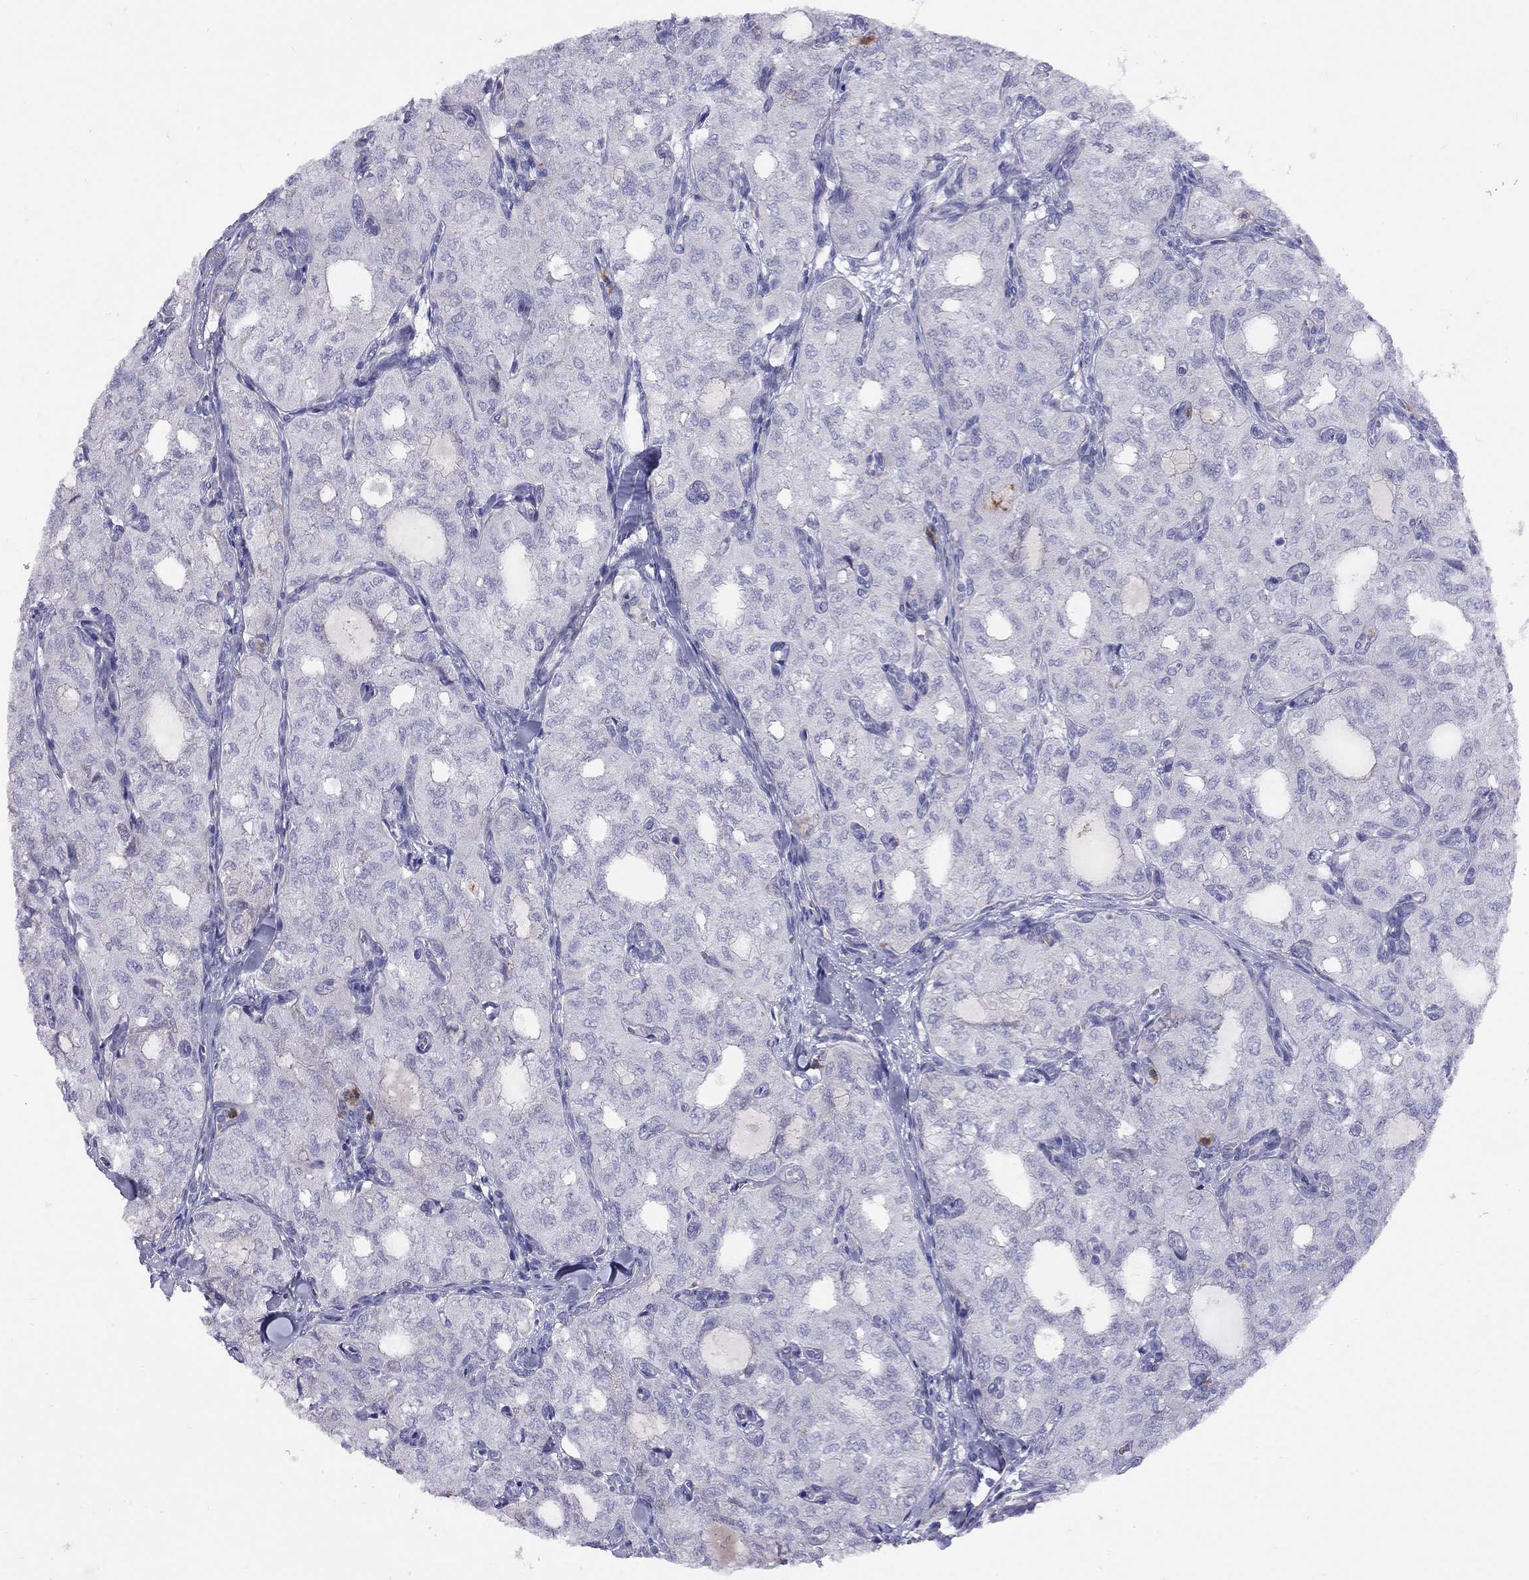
{"staining": {"intensity": "negative", "quantity": "none", "location": "none"}, "tissue": "thyroid cancer", "cell_type": "Tumor cells", "image_type": "cancer", "snomed": [{"axis": "morphology", "description": "Follicular adenoma carcinoma, NOS"}, {"axis": "topography", "description": "Thyroid gland"}], "caption": "Immunohistochemical staining of human thyroid follicular adenoma carcinoma reveals no significant positivity in tumor cells.", "gene": "SPINT4", "patient": {"sex": "male", "age": 75}}